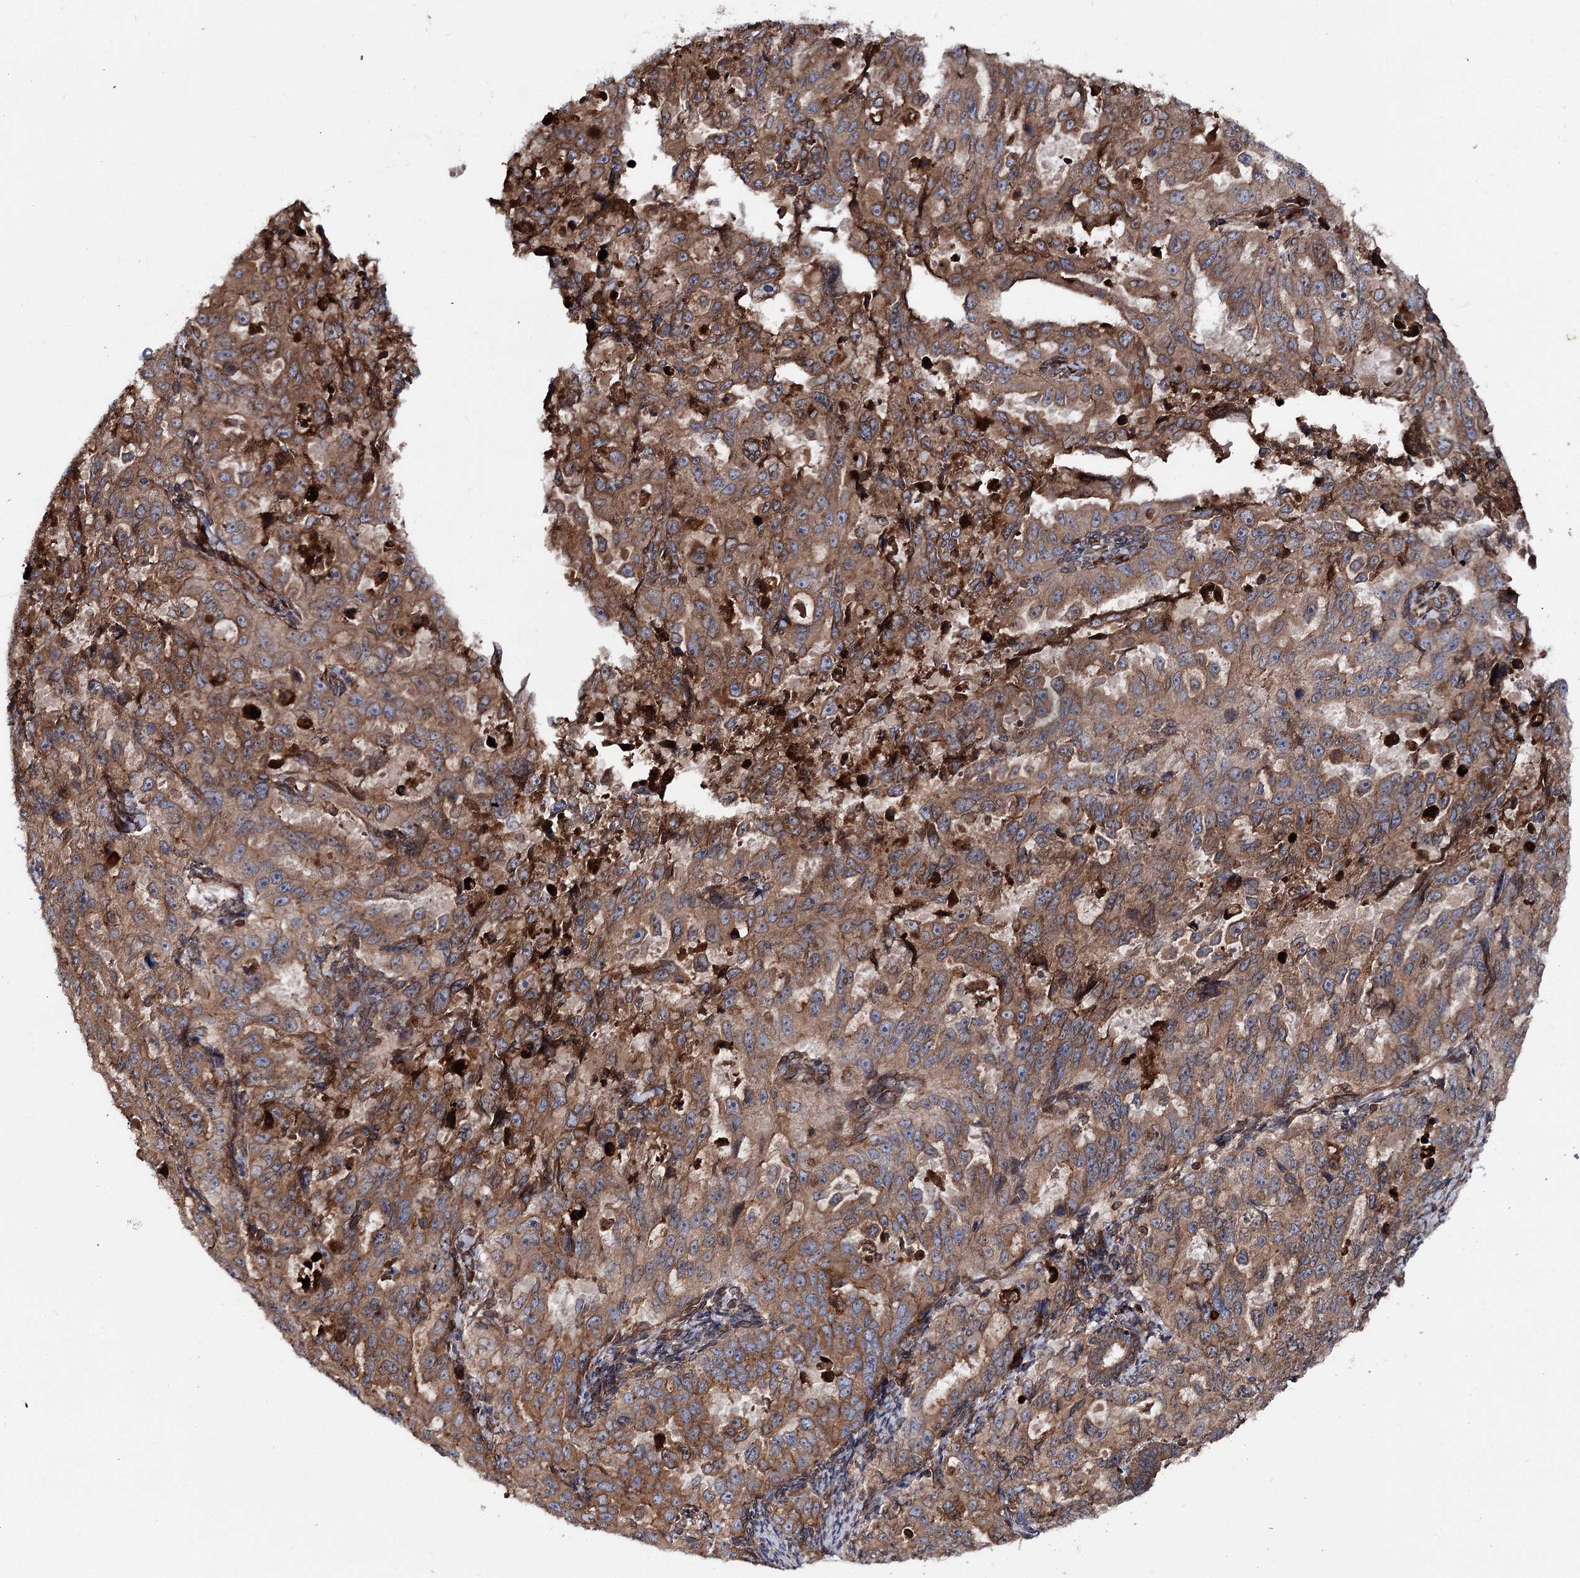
{"staining": {"intensity": "moderate", "quantity": ">75%", "location": "cytoplasmic/membranous"}, "tissue": "endometrial cancer", "cell_type": "Tumor cells", "image_type": "cancer", "snomed": [{"axis": "morphology", "description": "Adenocarcinoma, NOS"}, {"axis": "topography", "description": "Endometrium"}], "caption": "An immunohistochemistry image of neoplastic tissue is shown. Protein staining in brown shows moderate cytoplasmic/membranous positivity in adenocarcinoma (endometrial) within tumor cells.", "gene": "FGFR1OP2", "patient": {"sex": "female", "age": 65}}